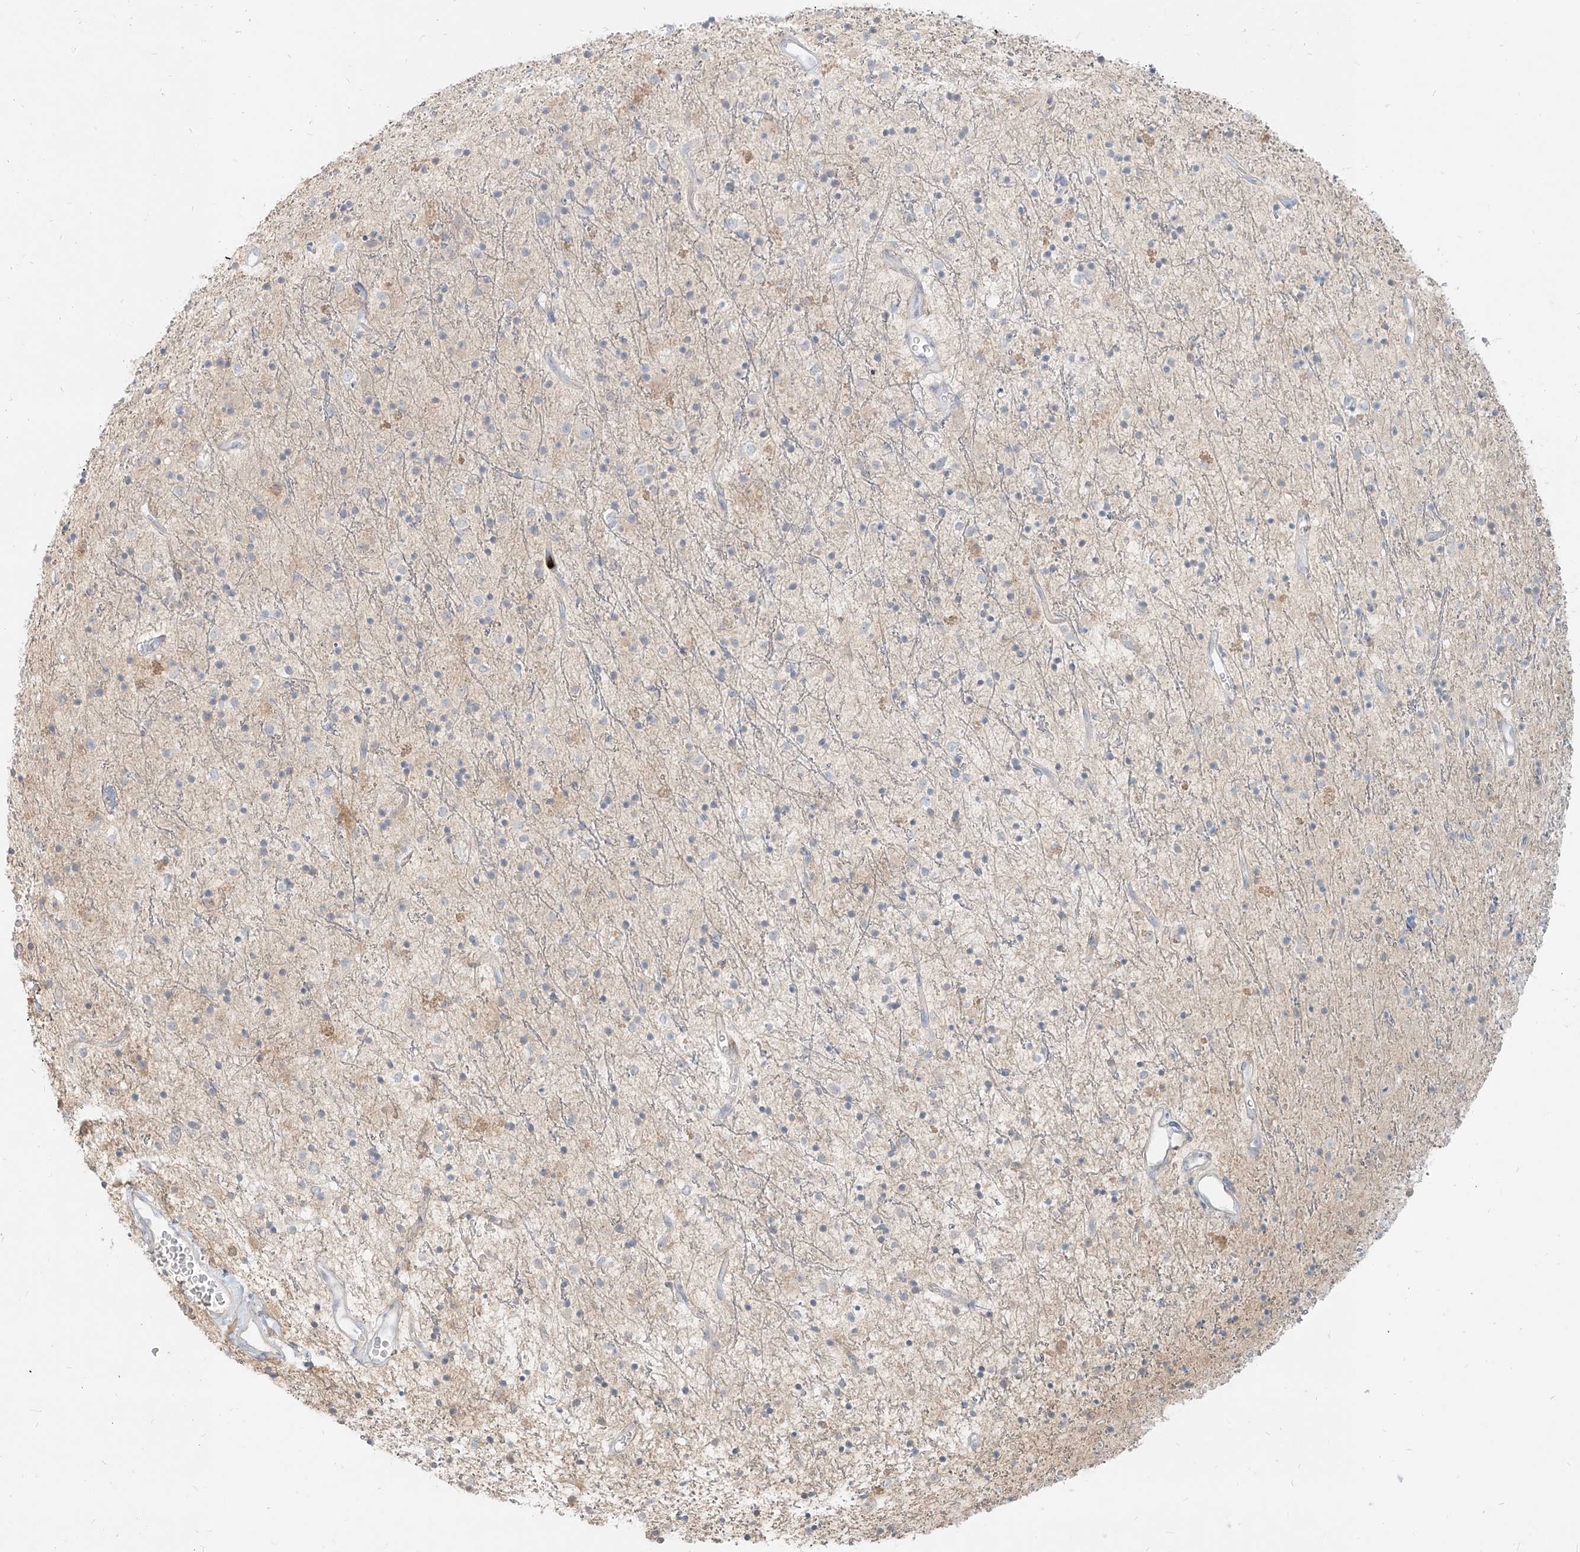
{"staining": {"intensity": "negative", "quantity": "none", "location": "none"}, "tissue": "glioma", "cell_type": "Tumor cells", "image_type": "cancer", "snomed": [{"axis": "morphology", "description": "Glioma, malignant, High grade"}, {"axis": "topography", "description": "Brain"}], "caption": "This image is of glioma stained with immunohistochemistry to label a protein in brown with the nuclei are counter-stained blue. There is no staining in tumor cells. The staining is performed using DAB (3,3'-diaminobenzidine) brown chromogen with nuclei counter-stained in using hematoxylin.", "gene": "PGD", "patient": {"sex": "male", "age": 34}}